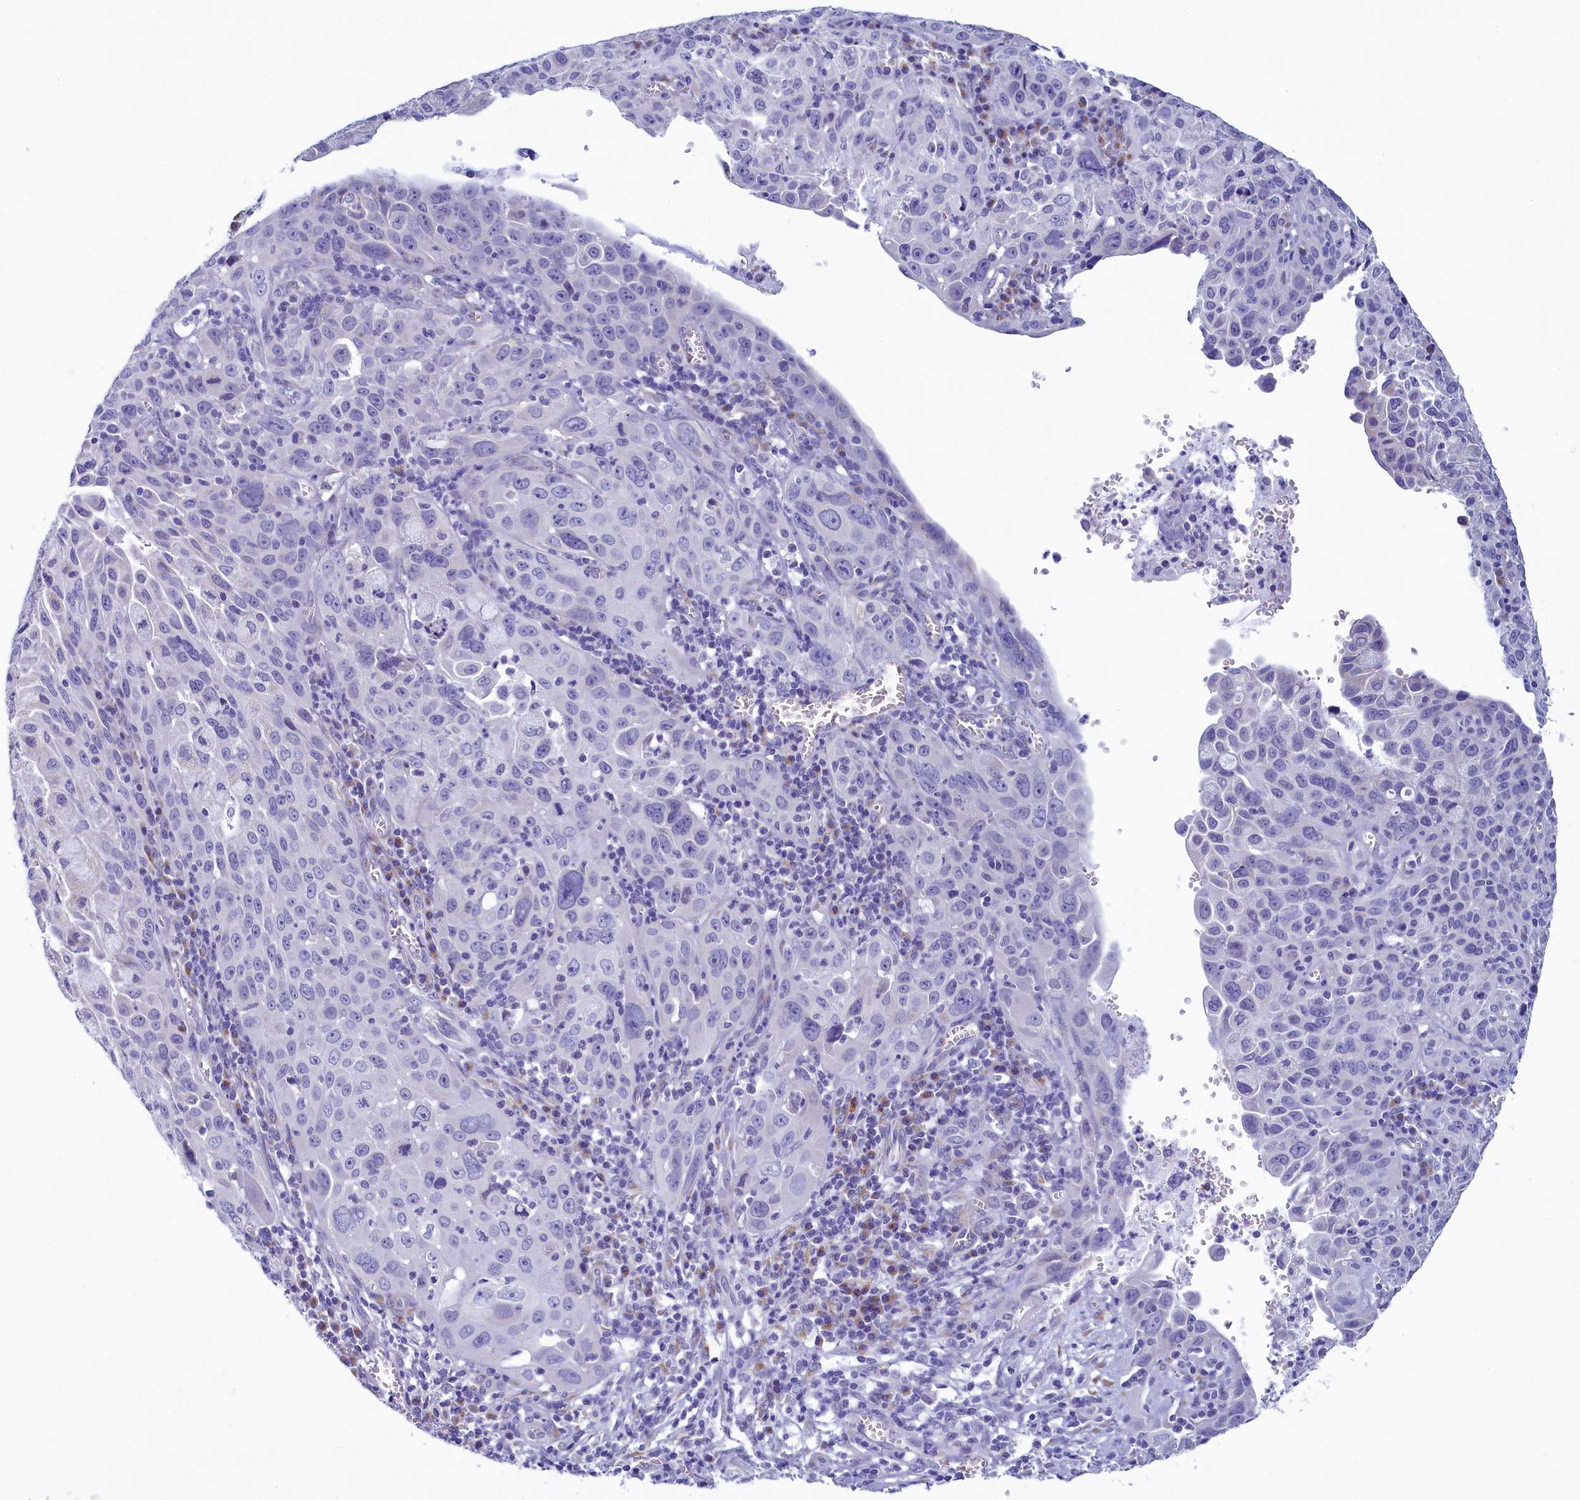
{"staining": {"intensity": "negative", "quantity": "none", "location": "none"}, "tissue": "cervical cancer", "cell_type": "Tumor cells", "image_type": "cancer", "snomed": [{"axis": "morphology", "description": "Squamous cell carcinoma, NOS"}, {"axis": "topography", "description": "Cervix"}], "caption": "A high-resolution histopathology image shows IHC staining of cervical cancer (squamous cell carcinoma), which demonstrates no significant expression in tumor cells.", "gene": "SKA3", "patient": {"sex": "female", "age": 42}}